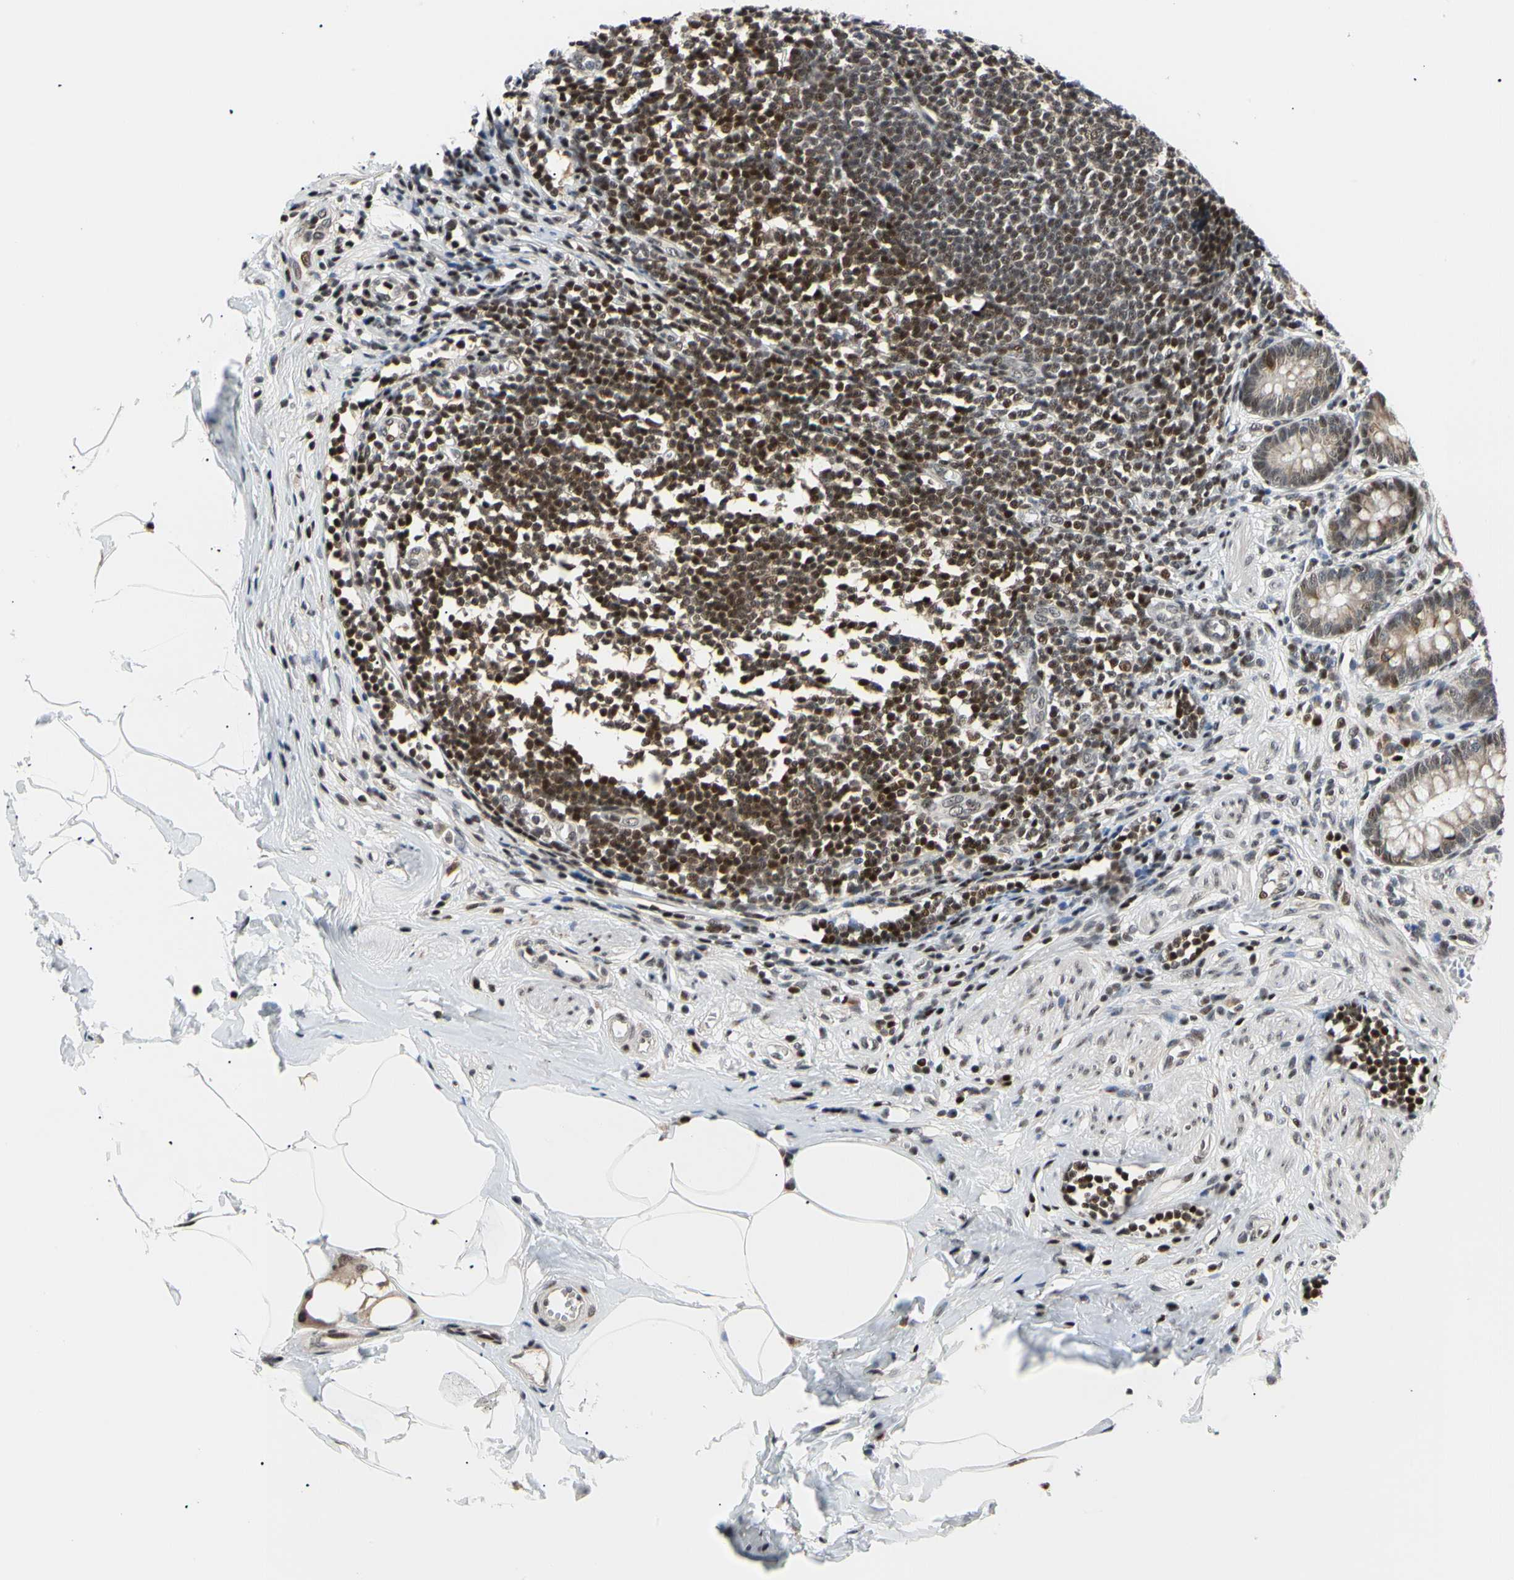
{"staining": {"intensity": "moderate", "quantity": ">75%", "location": "cytoplasmic/membranous"}, "tissue": "appendix", "cell_type": "Glandular cells", "image_type": "normal", "snomed": [{"axis": "morphology", "description": "Normal tissue, NOS"}, {"axis": "topography", "description": "Appendix"}], "caption": "A brown stain highlights moderate cytoplasmic/membranous expression of a protein in glandular cells of normal human appendix. (DAB (3,3'-diaminobenzidine) IHC, brown staining for protein, blue staining for nuclei).", "gene": "E2F1", "patient": {"sex": "female", "age": 50}}